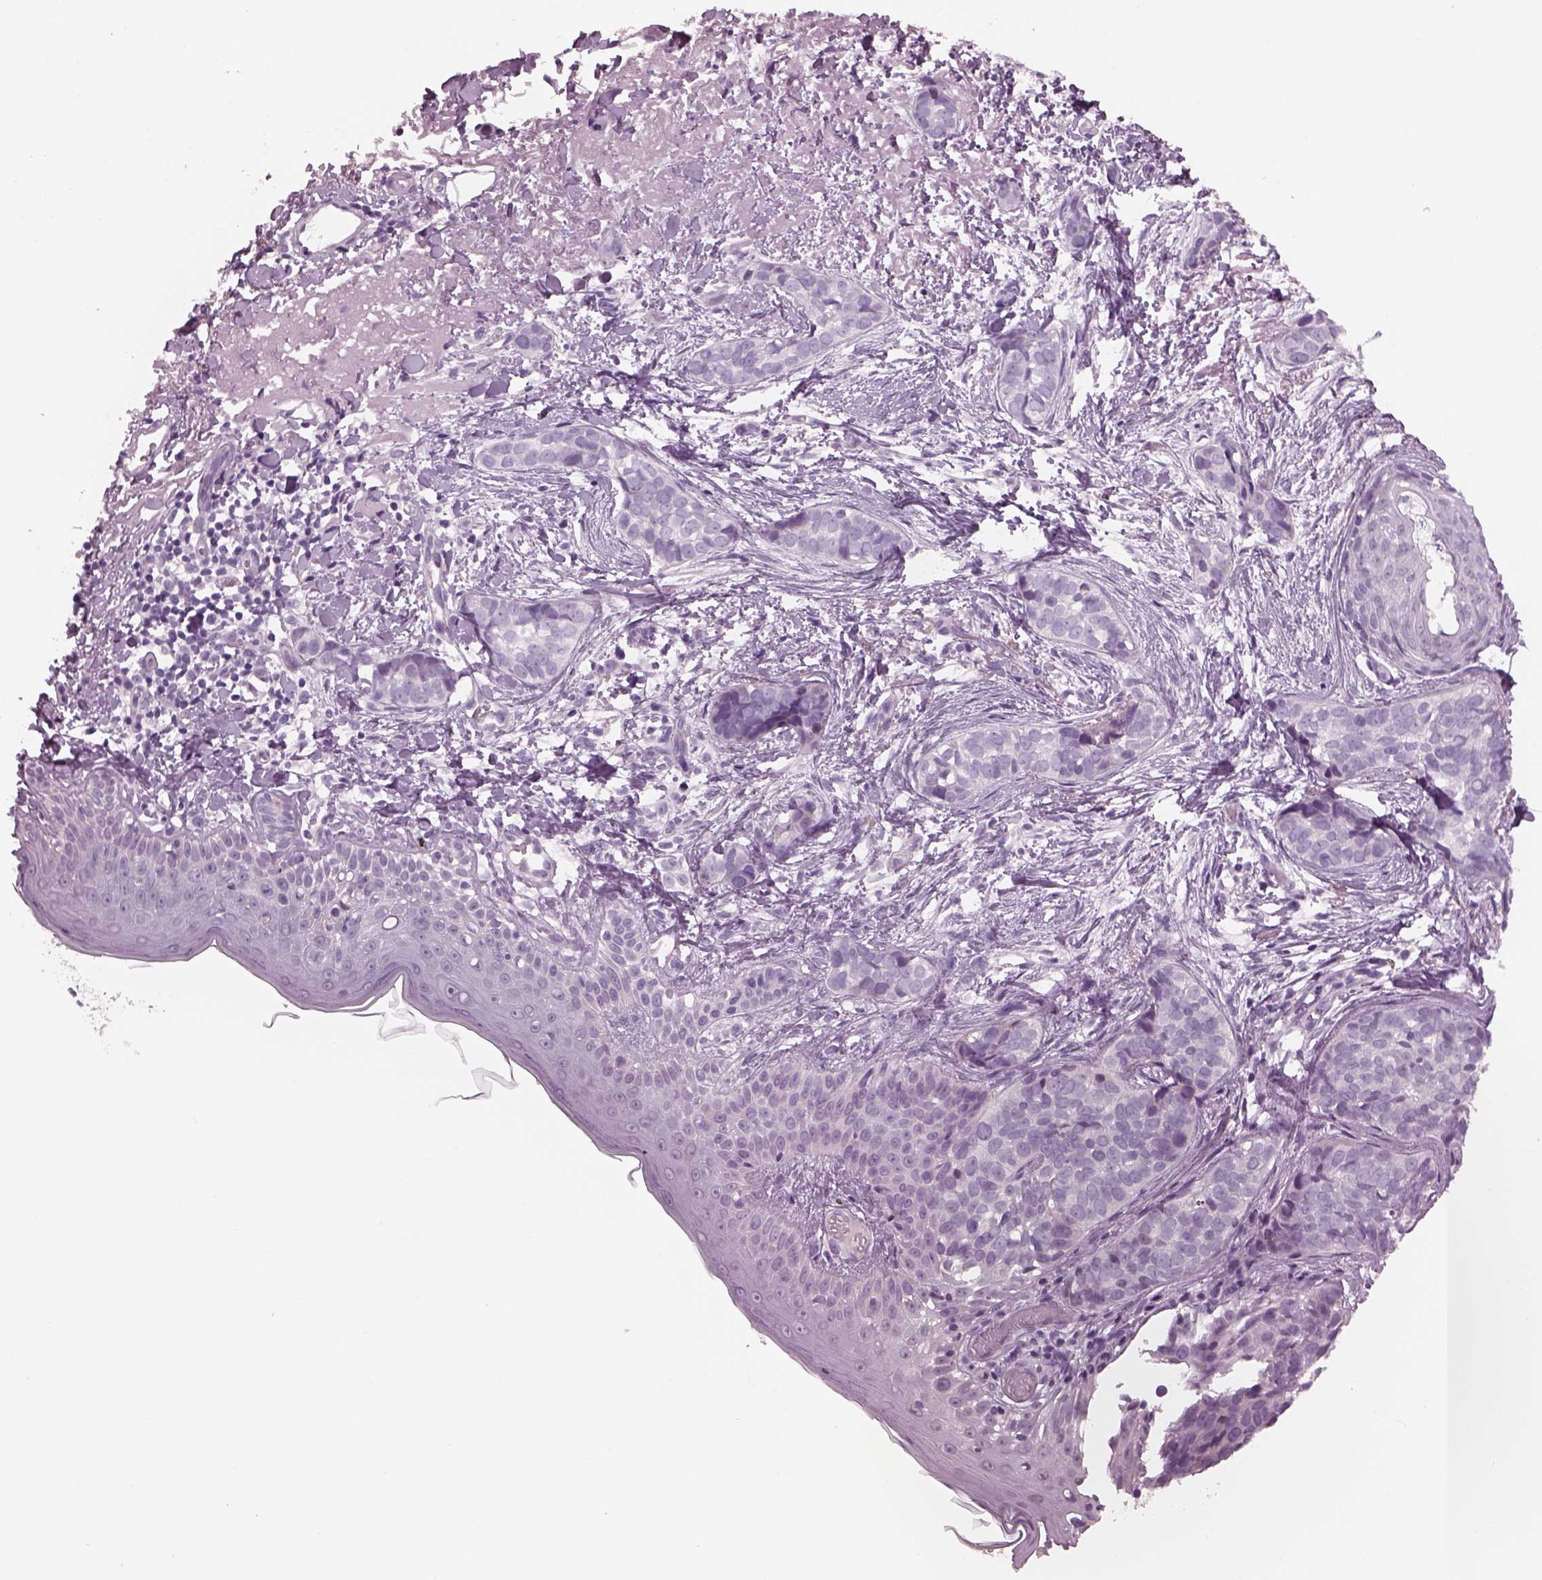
{"staining": {"intensity": "negative", "quantity": "none", "location": "none"}, "tissue": "skin cancer", "cell_type": "Tumor cells", "image_type": "cancer", "snomed": [{"axis": "morphology", "description": "Basal cell carcinoma"}, {"axis": "topography", "description": "Skin"}], "caption": "Immunohistochemistry micrograph of human skin cancer stained for a protein (brown), which exhibits no positivity in tumor cells.", "gene": "CYLC1", "patient": {"sex": "male", "age": 87}}